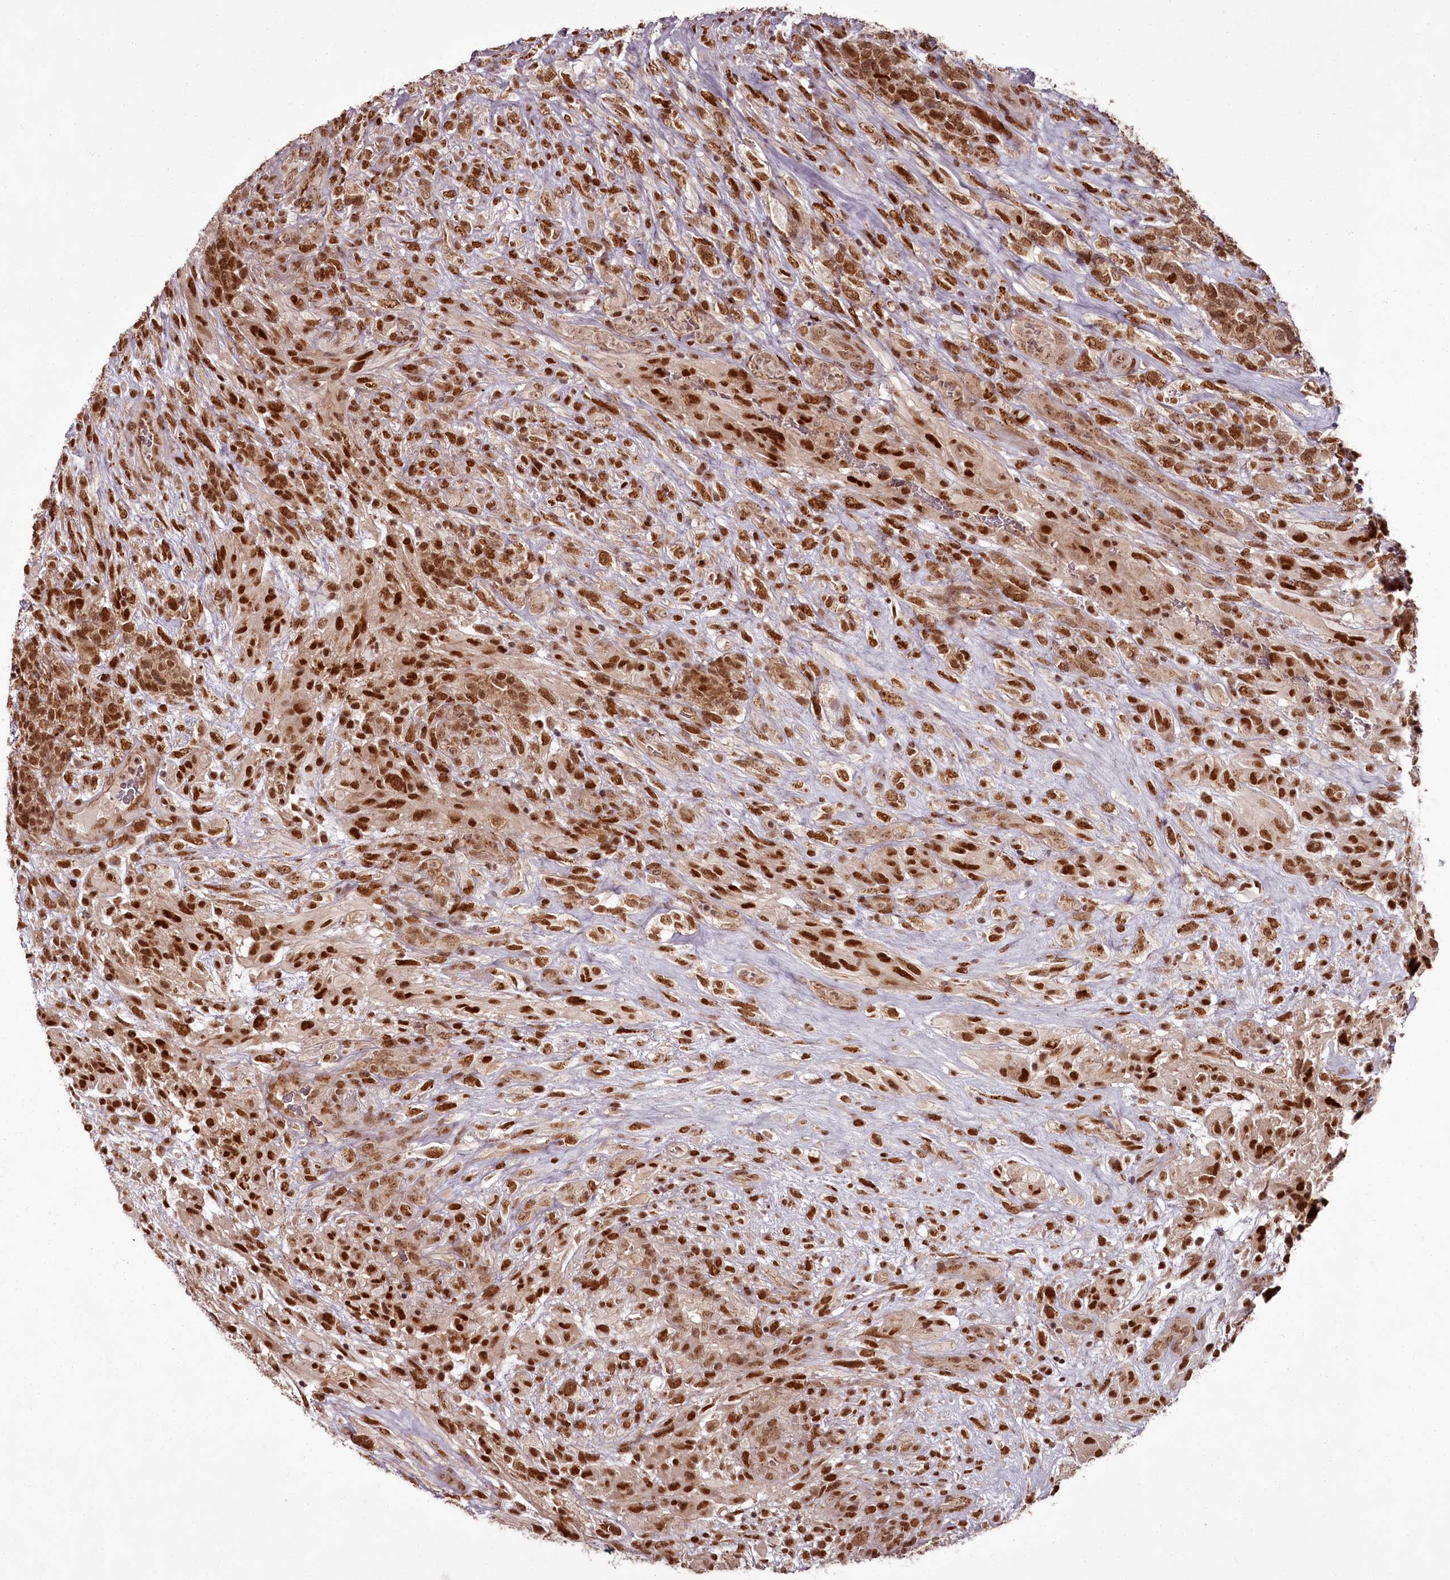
{"staining": {"intensity": "moderate", "quantity": ">75%", "location": "nuclear"}, "tissue": "glioma", "cell_type": "Tumor cells", "image_type": "cancer", "snomed": [{"axis": "morphology", "description": "Glioma, malignant, High grade"}, {"axis": "topography", "description": "Brain"}], "caption": "A brown stain labels moderate nuclear expression of a protein in human malignant glioma (high-grade) tumor cells.", "gene": "CEP83", "patient": {"sex": "male", "age": 61}}